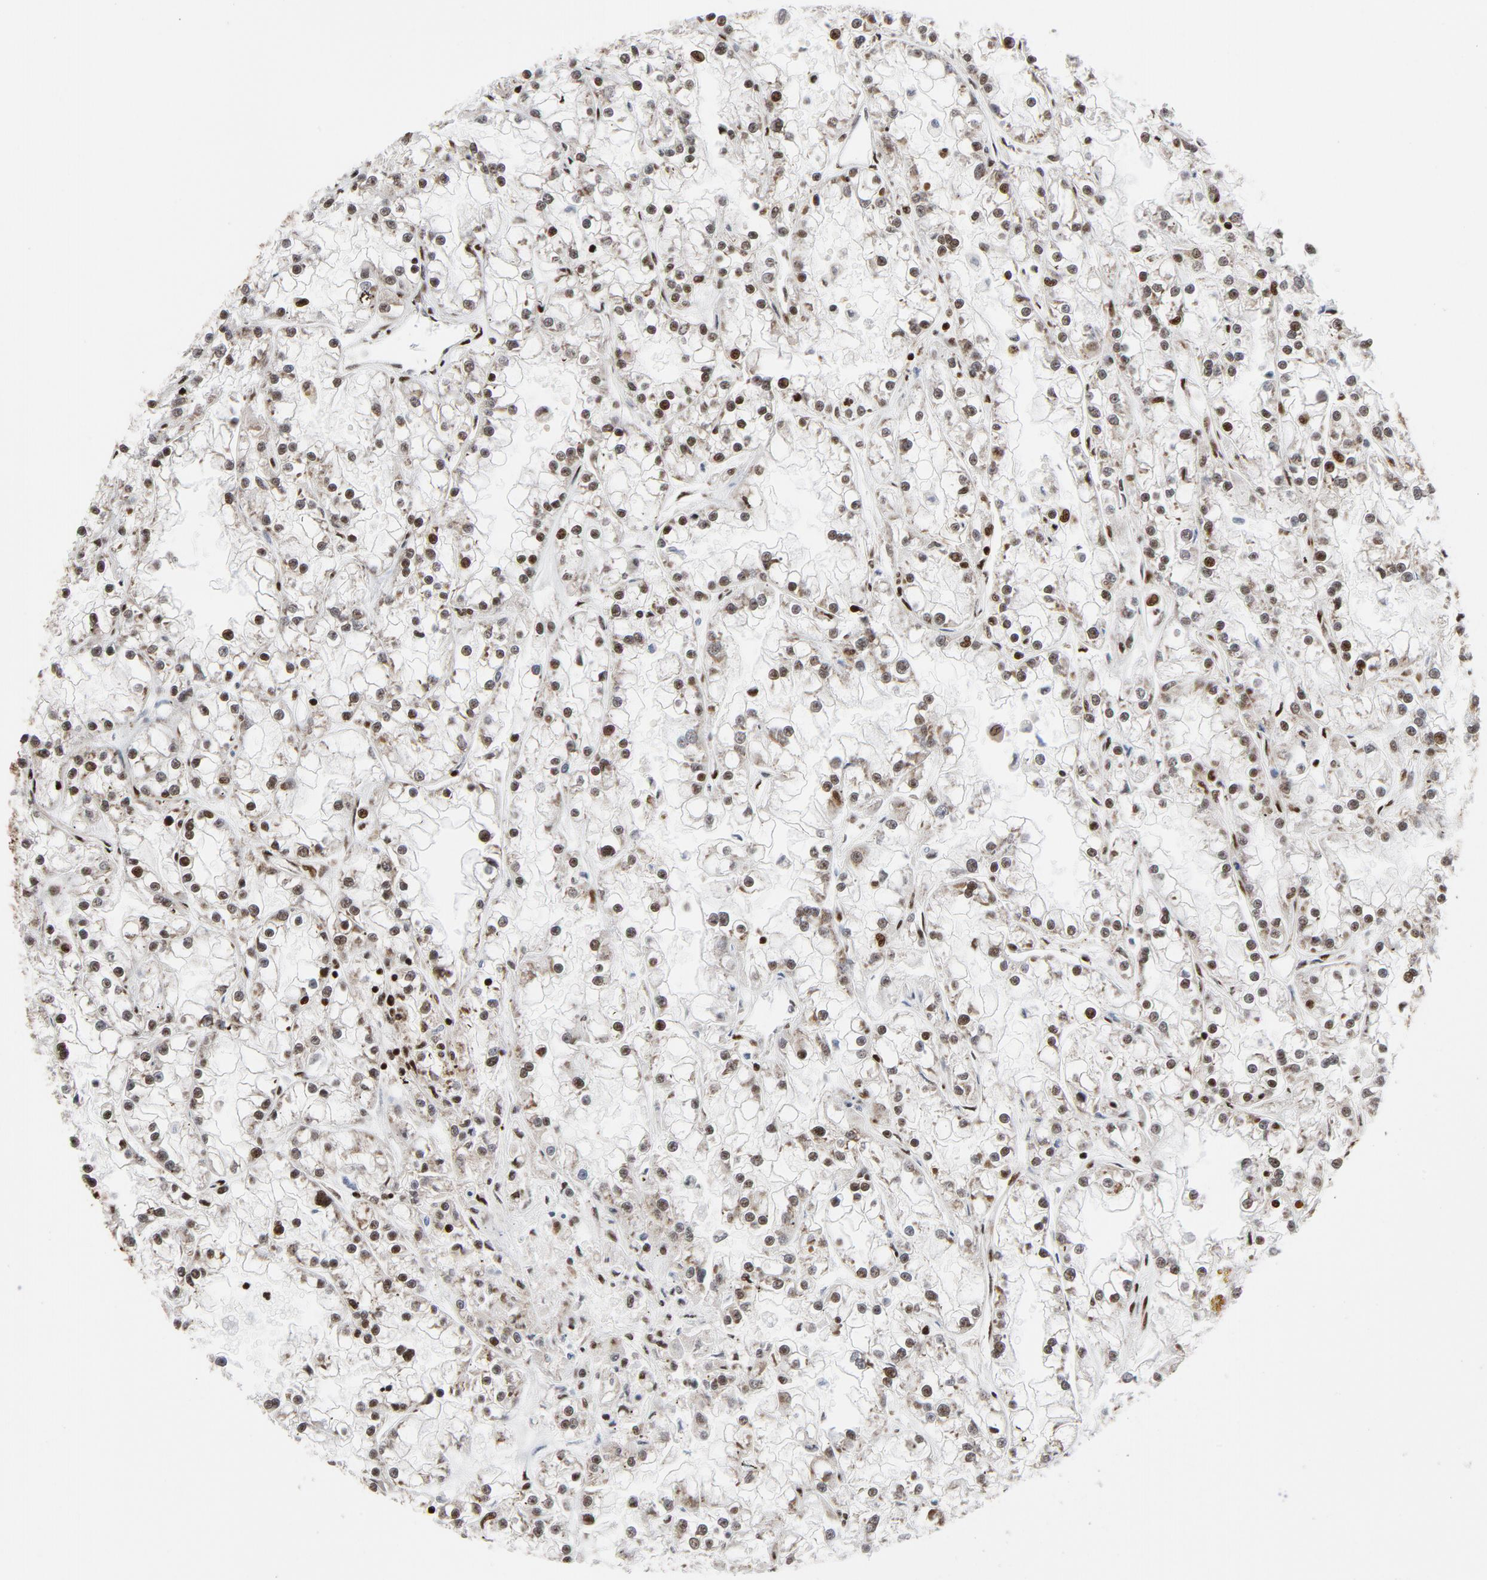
{"staining": {"intensity": "moderate", "quantity": ">75%", "location": "nuclear"}, "tissue": "renal cancer", "cell_type": "Tumor cells", "image_type": "cancer", "snomed": [{"axis": "morphology", "description": "Adenocarcinoma, NOS"}, {"axis": "topography", "description": "Kidney"}], "caption": "Protein expression analysis of renal cancer (adenocarcinoma) displays moderate nuclear expression in about >75% of tumor cells. (DAB IHC with brightfield microscopy, high magnification).", "gene": "NFYB", "patient": {"sex": "female", "age": 52}}